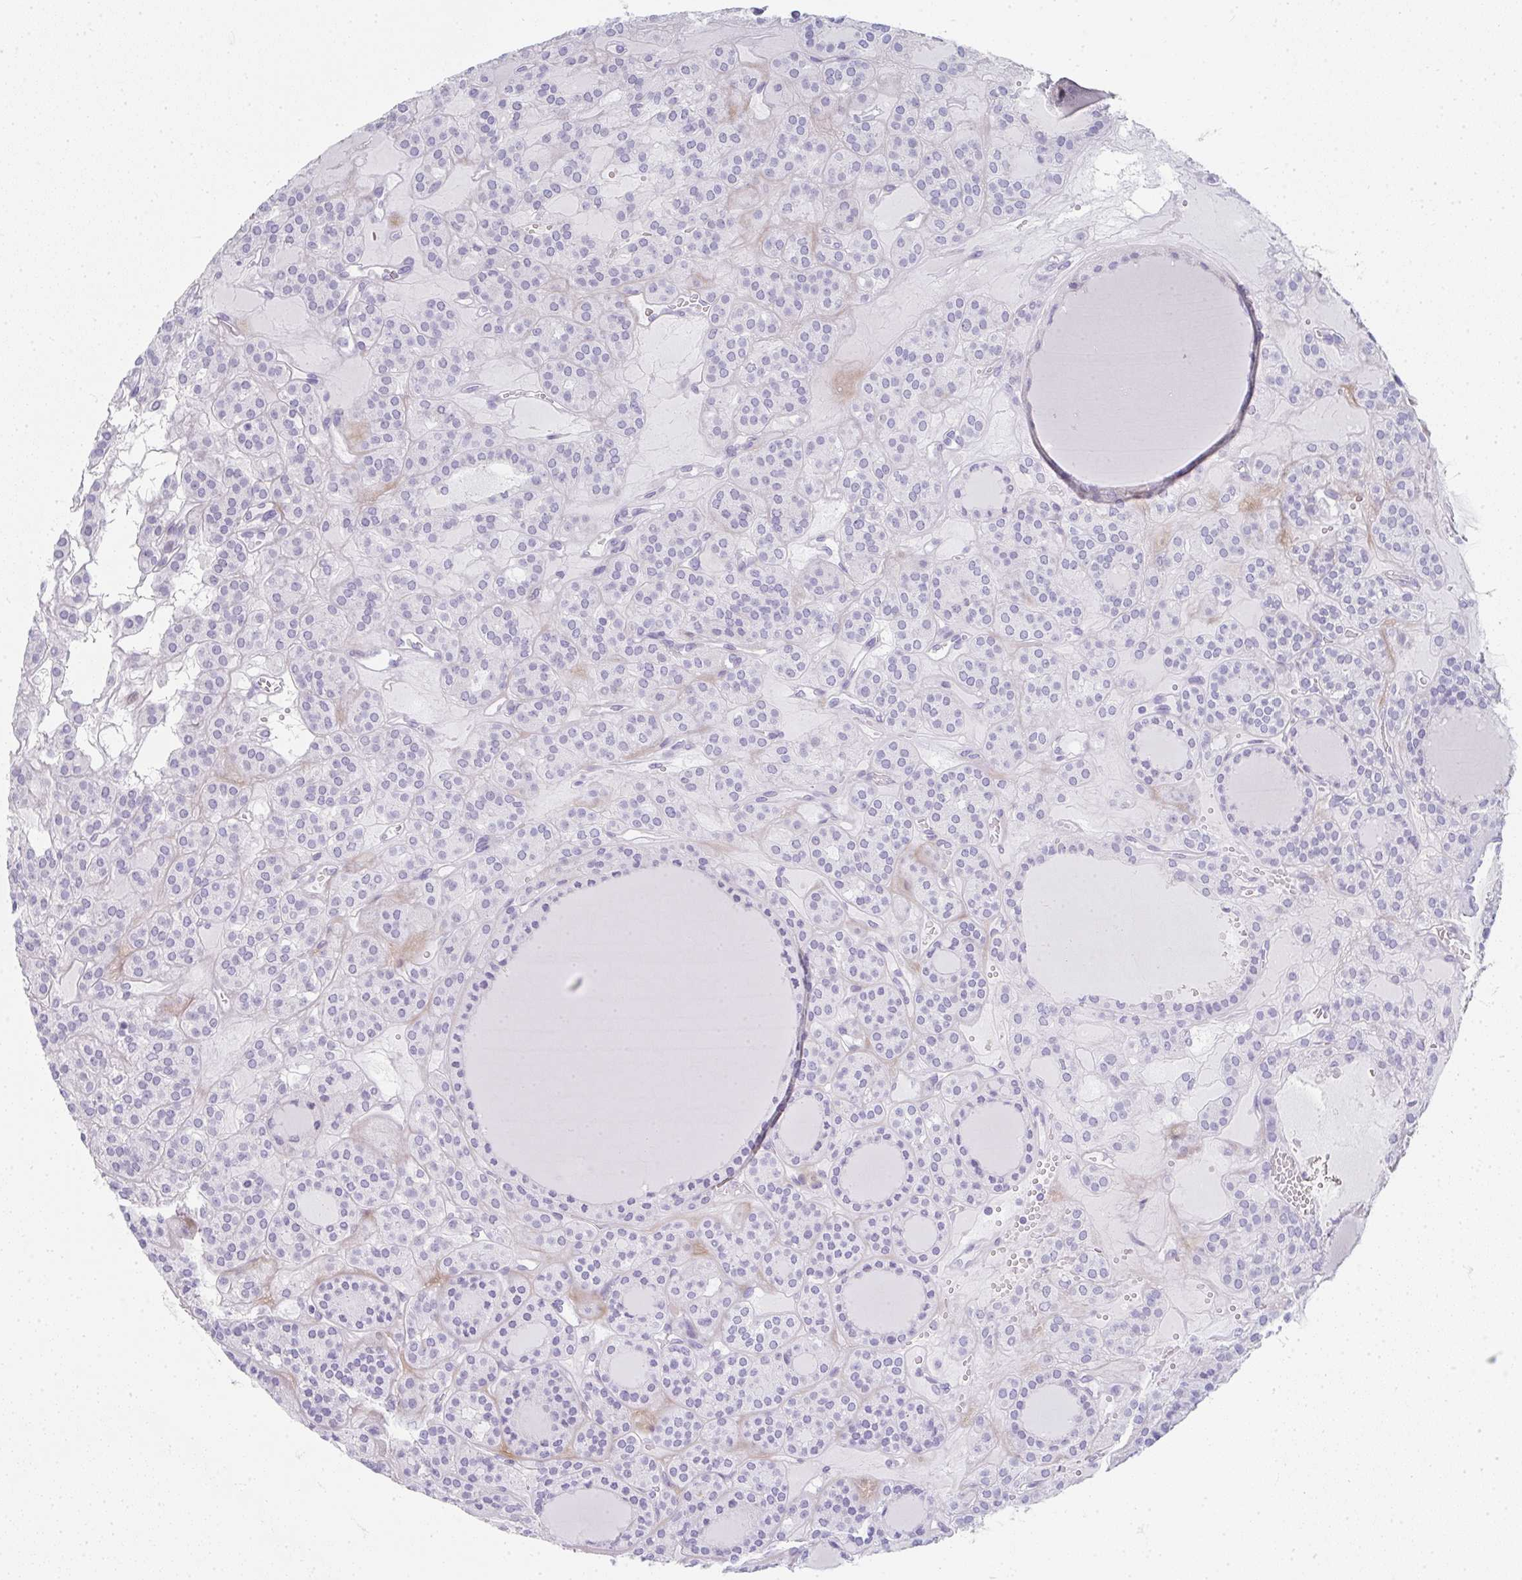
{"staining": {"intensity": "negative", "quantity": "none", "location": "none"}, "tissue": "thyroid cancer", "cell_type": "Tumor cells", "image_type": "cancer", "snomed": [{"axis": "morphology", "description": "Follicular adenoma carcinoma, NOS"}, {"axis": "topography", "description": "Thyroid gland"}], "caption": "Protein analysis of thyroid cancer (follicular adenoma carcinoma) displays no significant expression in tumor cells.", "gene": "NEU2", "patient": {"sex": "female", "age": 63}}